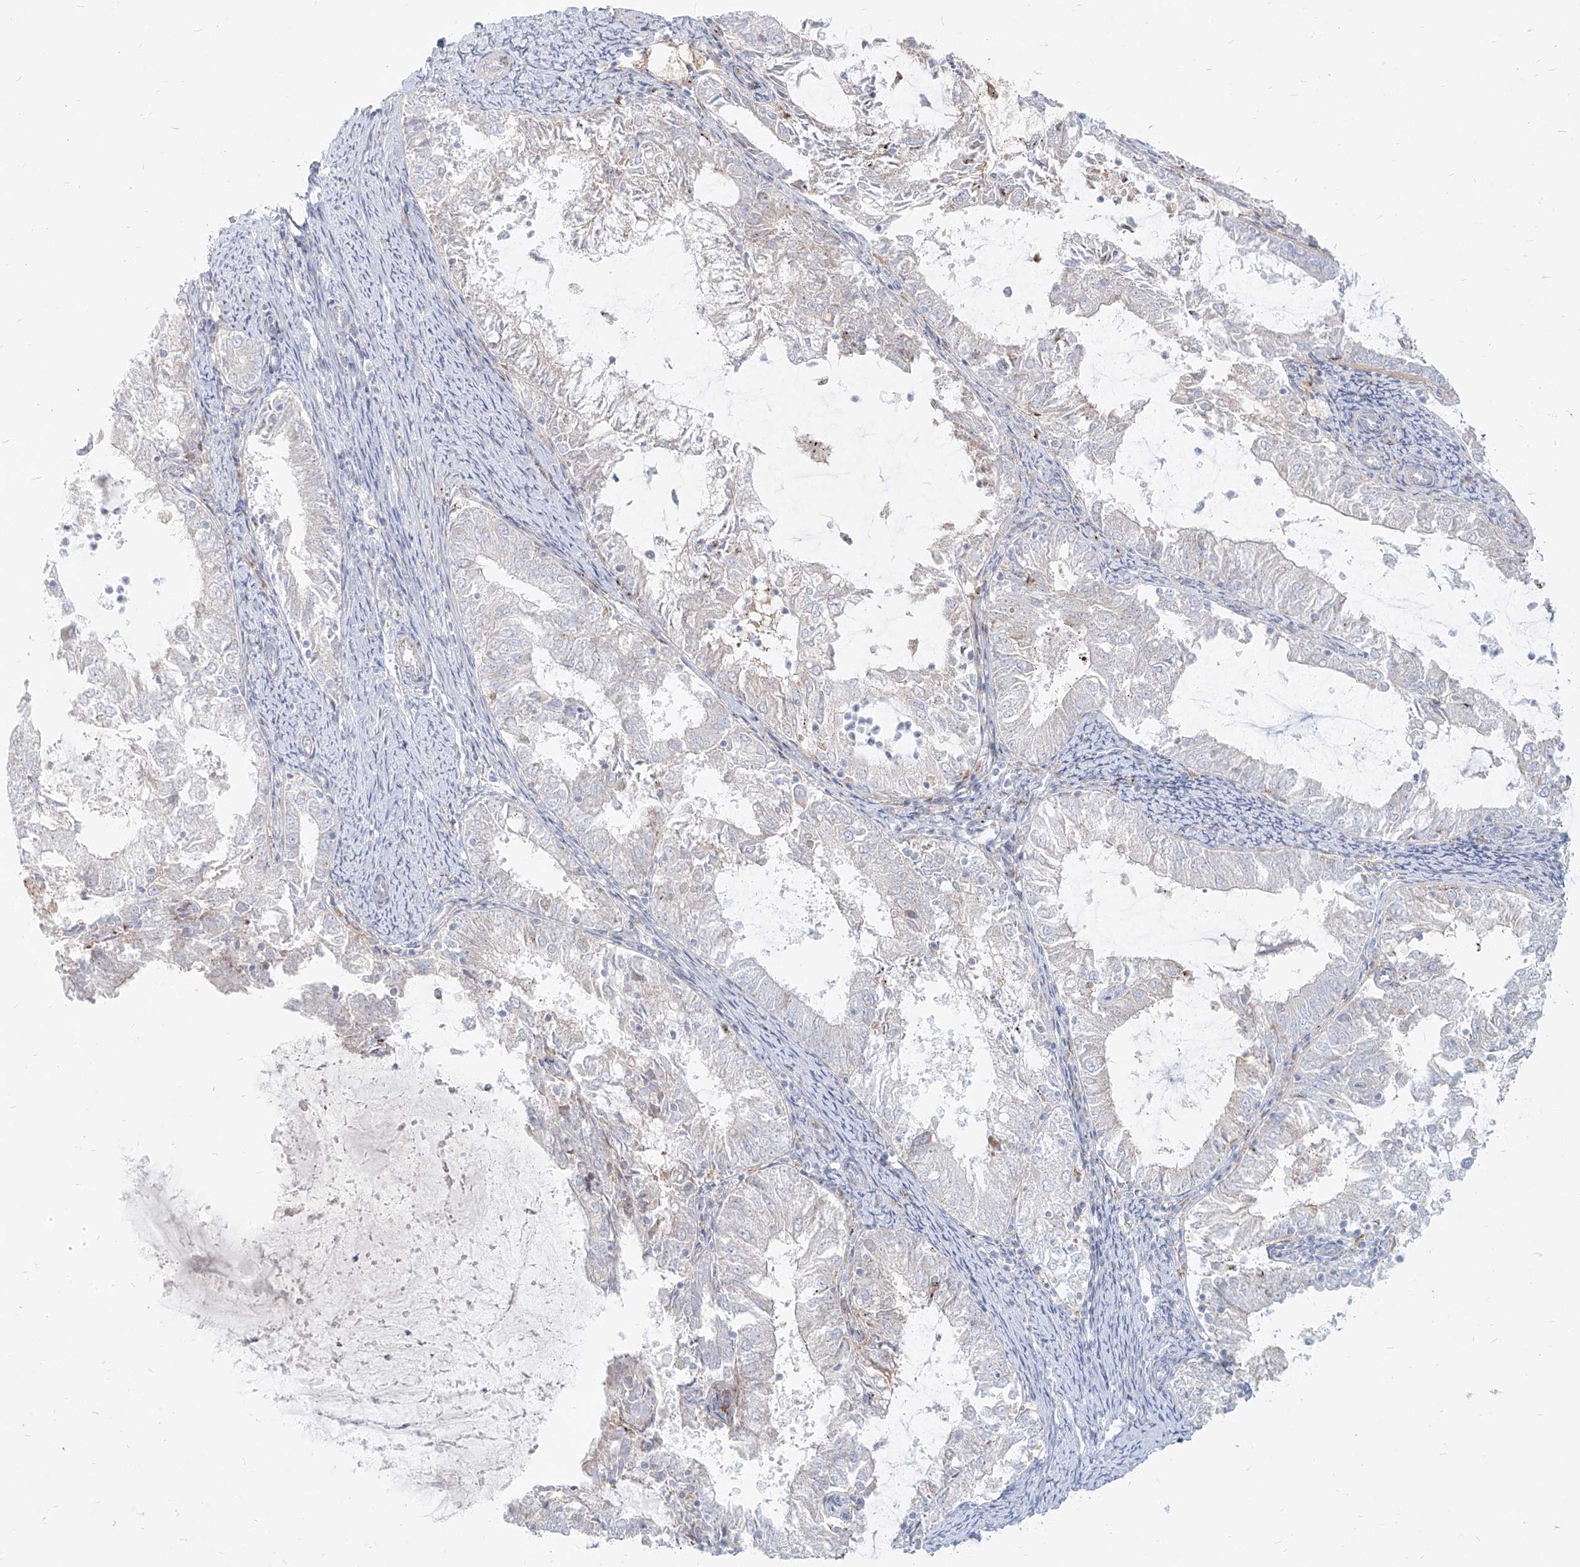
{"staining": {"intensity": "negative", "quantity": "none", "location": "none"}, "tissue": "endometrial cancer", "cell_type": "Tumor cells", "image_type": "cancer", "snomed": [{"axis": "morphology", "description": "Adenocarcinoma, NOS"}, {"axis": "topography", "description": "Endometrium"}], "caption": "This is an immunohistochemistry (IHC) photomicrograph of endometrial cancer. There is no positivity in tumor cells.", "gene": "MTX2", "patient": {"sex": "female", "age": 57}}